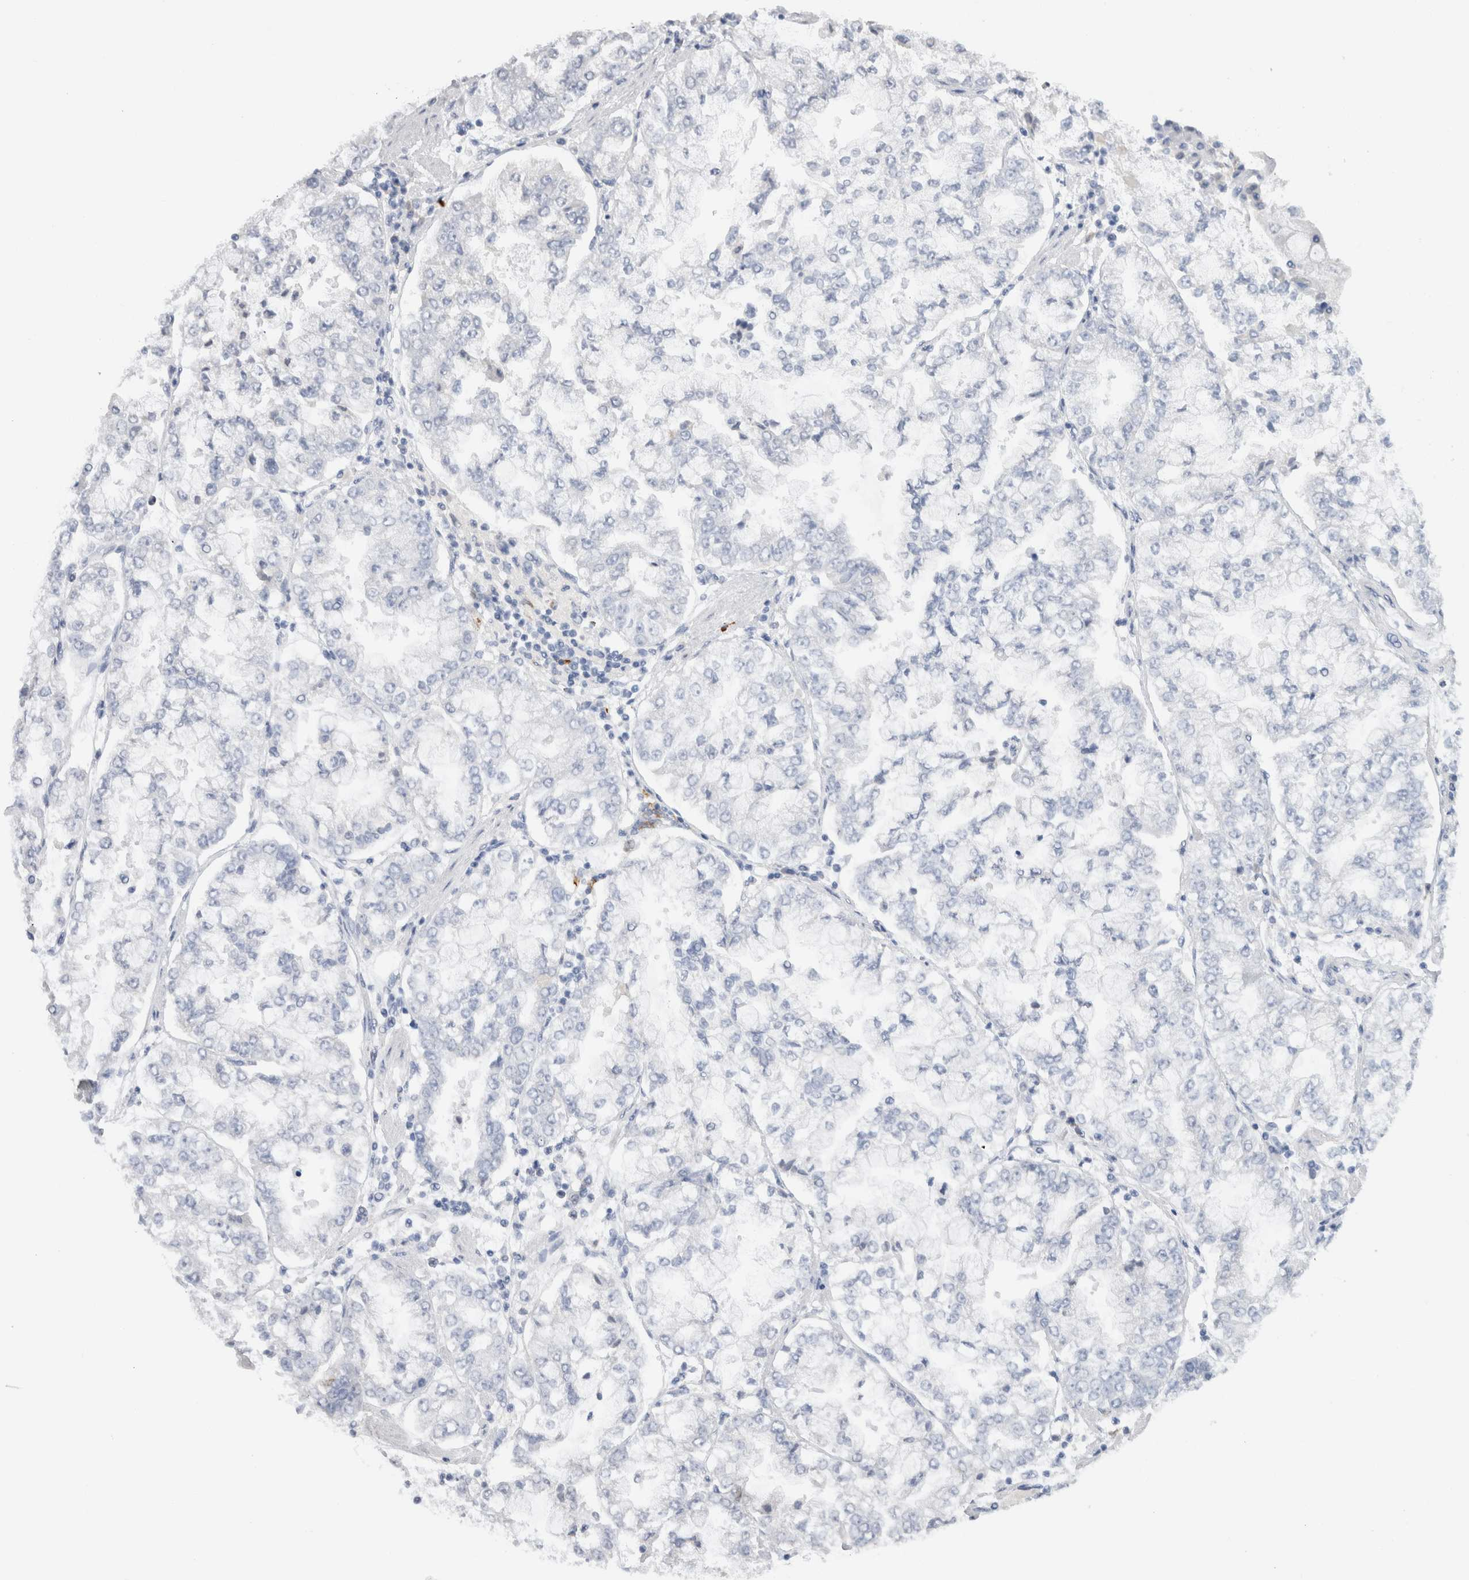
{"staining": {"intensity": "negative", "quantity": "none", "location": "none"}, "tissue": "stomach cancer", "cell_type": "Tumor cells", "image_type": "cancer", "snomed": [{"axis": "morphology", "description": "Adenocarcinoma, NOS"}, {"axis": "topography", "description": "Stomach"}], "caption": "A micrograph of stomach cancer stained for a protein demonstrates no brown staining in tumor cells. Brightfield microscopy of immunohistochemistry (IHC) stained with DAB (3,3'-diaminobenzidine) (brown) and hematoxylin (blue), captured at high magnification.", "gene": "LAMP3", "patient": {"sex": "male", "age": 76}}